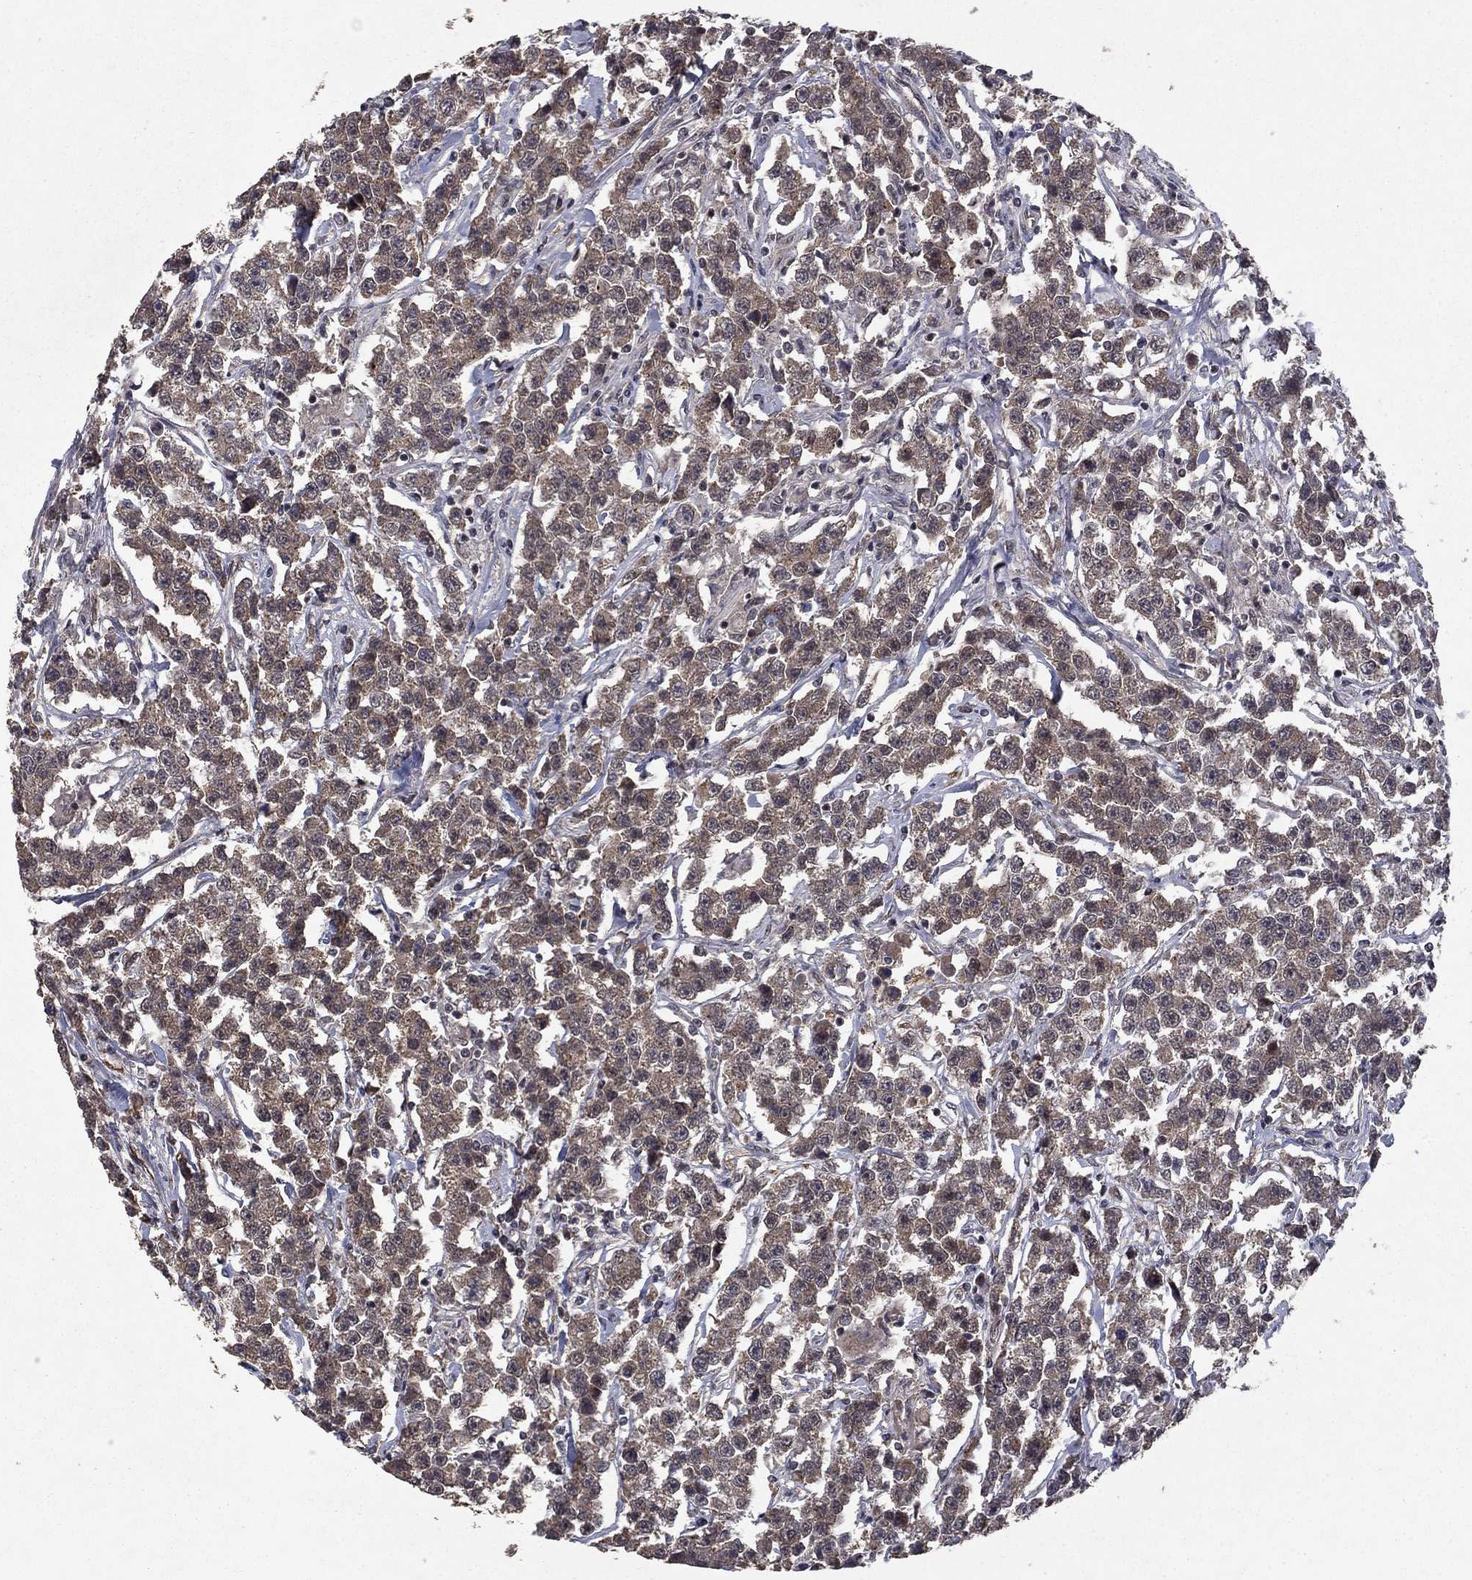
{"staining": {"intensity": "weak", "quantity": ">75%", "location": "cytoplasmic/membranous"}, "tissue": "testis cancer", "cell_type": "Tumor cells", "image_type": "cancer", "snomed": [{"axis": "morphology", "description": "Seminoma, NOS"}, {"axis": "topography", "description": "Testis"}], "caption": "Immunohistochemistry (IHC) of seminoma (testis) reveals low levels of weak cytoplasmic/membranous expression in about >75% of tumor cells.", "gene": "DHRS1", "patient": {"sex": "male", "age": 59}}